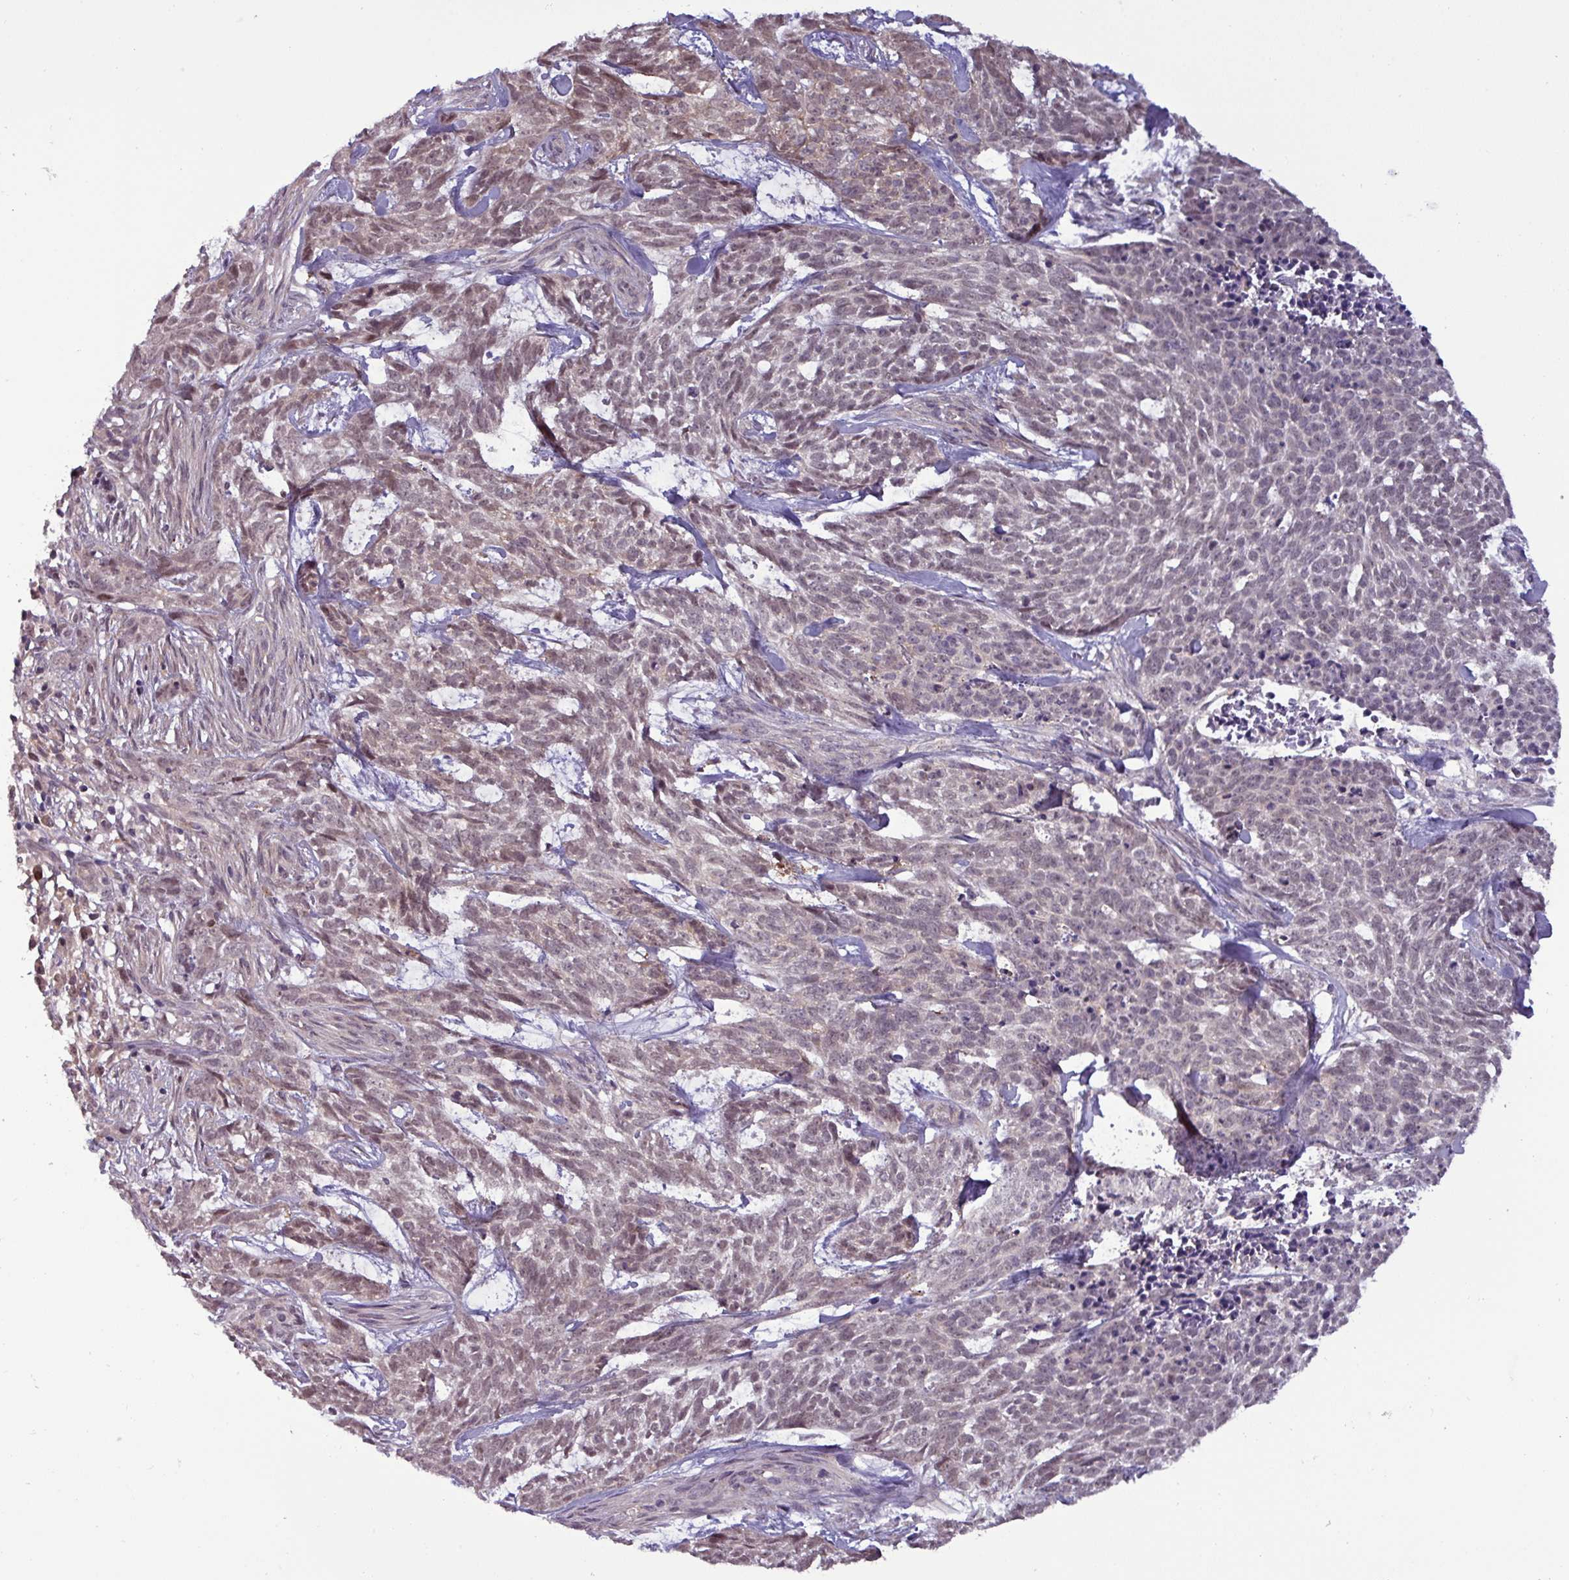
{"staining": {"intensity": "weak", "quantity": "<25%", "location": "nuclear"}, "tissue": "skin cancer", "cell_type": "Tumor cells", "image_type": "cancer", "snomed": [{"axis": "morphology", "description": "Basal cell carcinoma"}, {"axis": "topography", "description": "Skin"}], "caption": "A micrograph of skin basal cell carcinoma stained for a protein exhibits no brown staining in tumor cells.", "gene": "NPFFR1", "patient": {"sex": "female", "age": 93}}